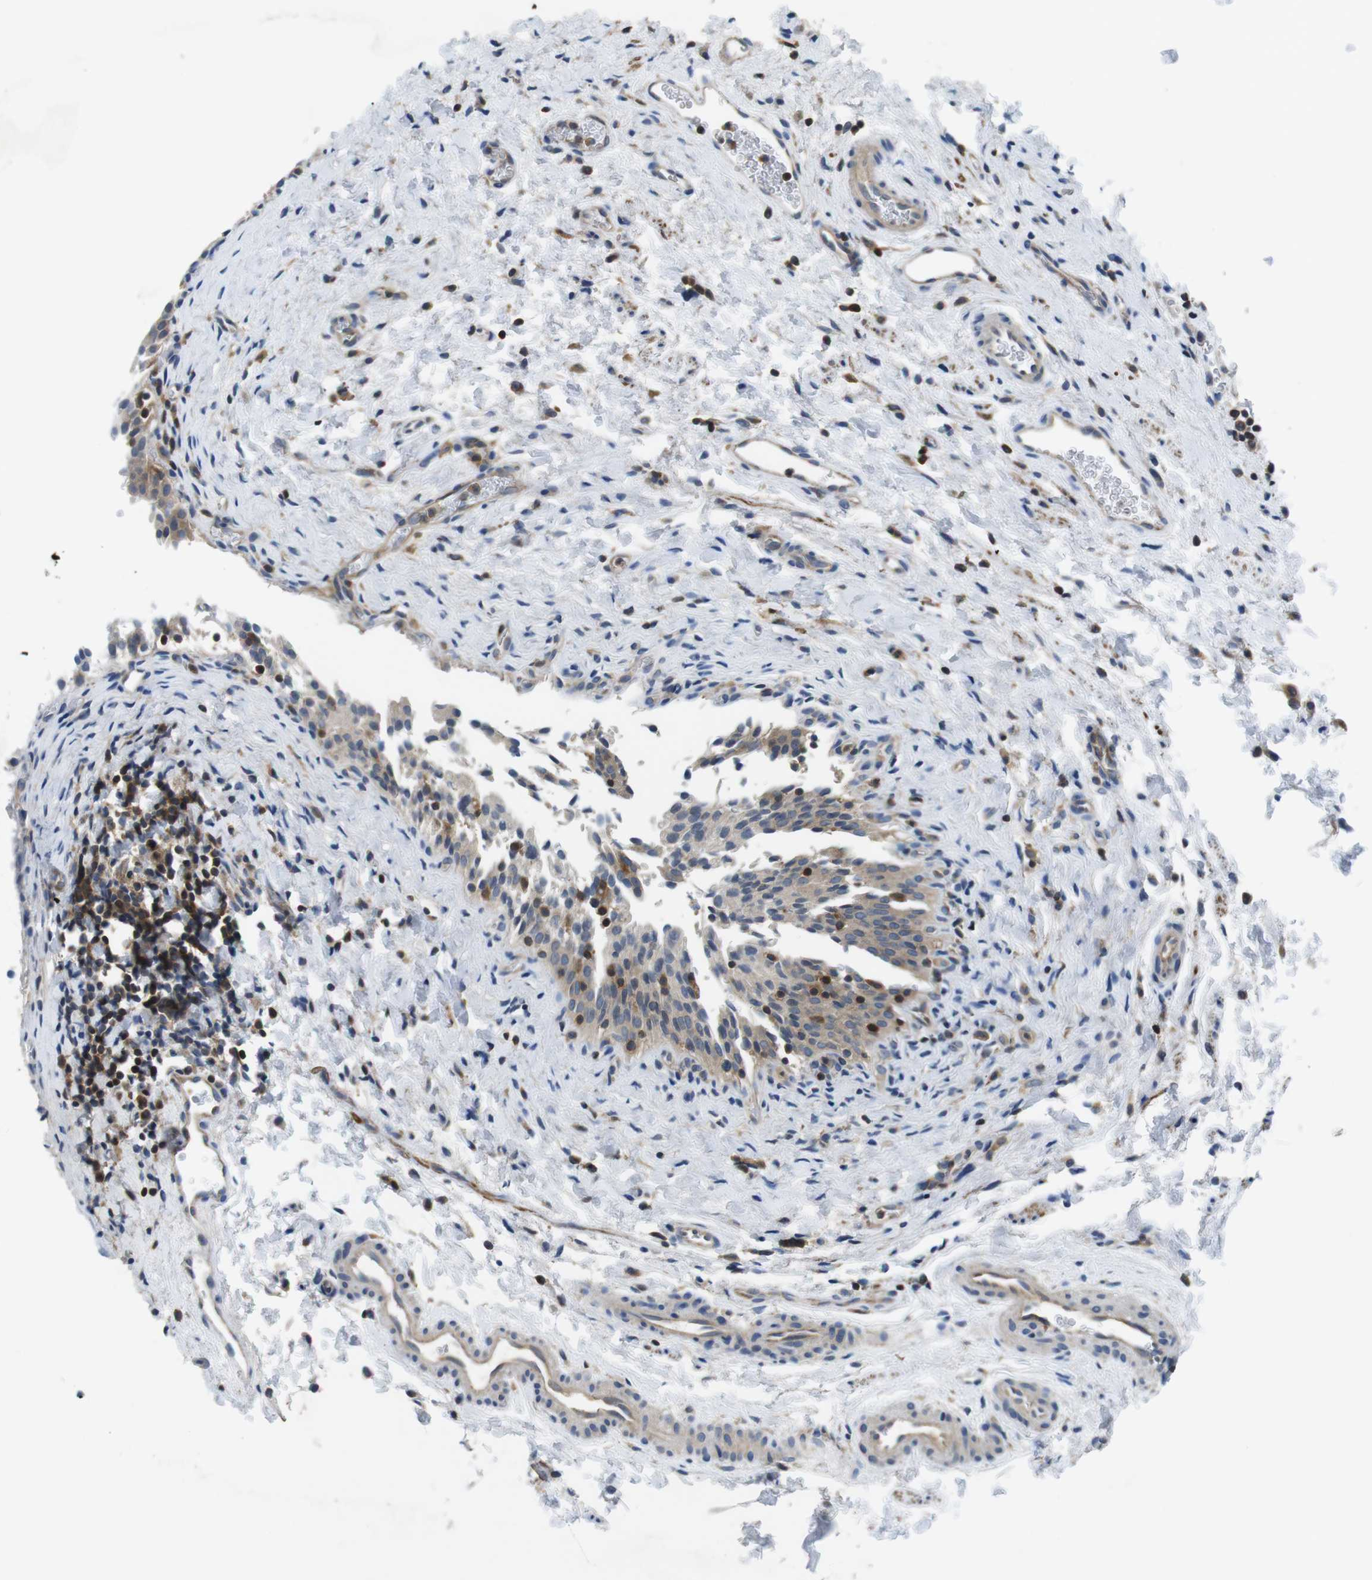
{"staining": {"intensity": "weak", "quantity": "<25%", "location": "cytoplasmic/membranous"}, "tissue": "urinary bladder", "cell_type": "Urothelial cells", "image_type": "normal", "snomed": [{"axis": "morphology", "description": "Normal tissue, NOS"}, {"axis": "topography", "description": "Urinary bladder"}], "caption": "Urothelial cells show no significant positivity in normal urinary bladder.", "gene": "PIK3CD", "patient": {"sex": "male", "age": 51}}